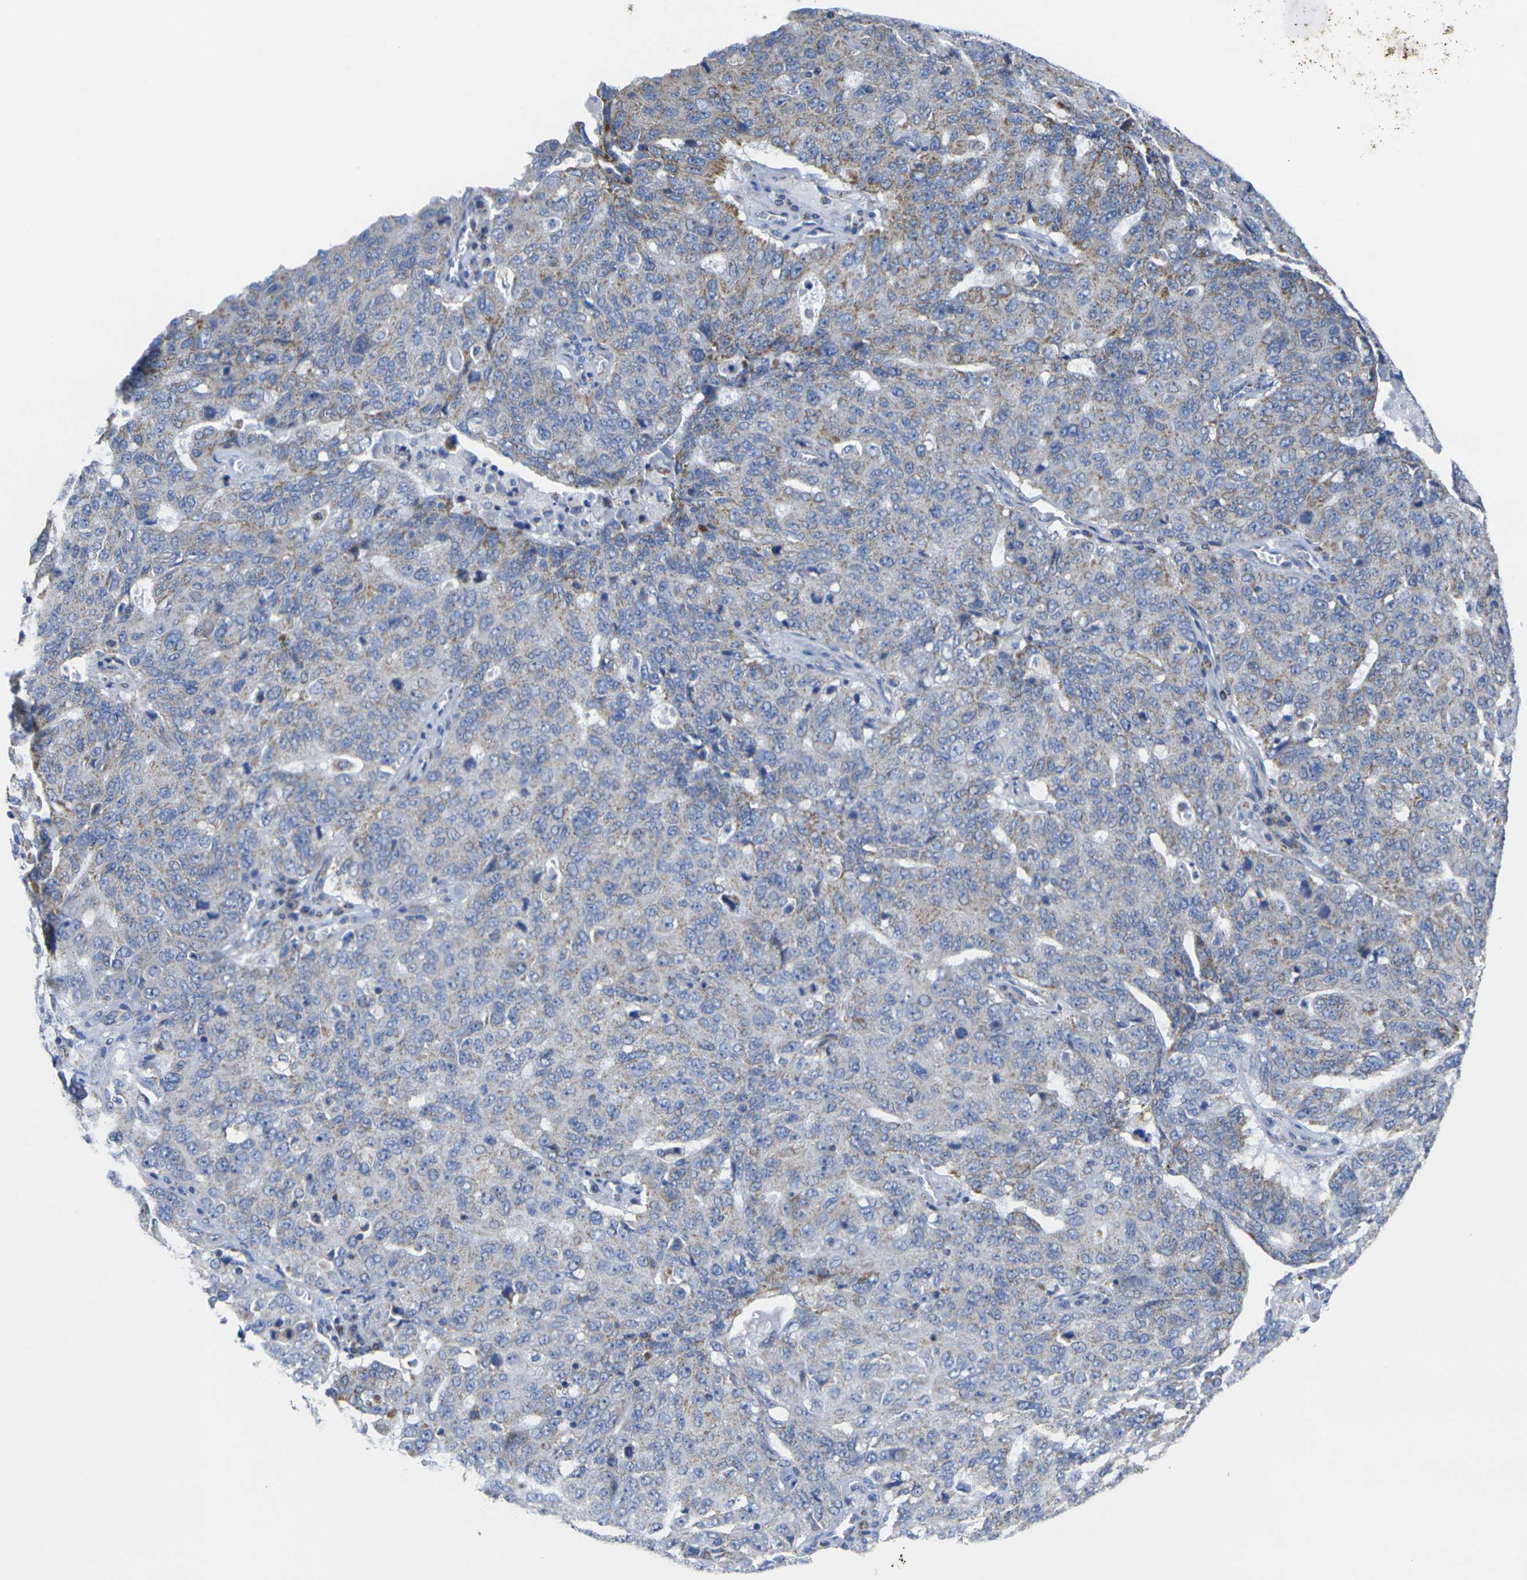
{"staining": {"intensity": "moderate", "quantity": "<25%", "location": "cytoplasmic/membranous"}, "tissue": "ovarian cancer", "cell_type": "Tumor cells", "image_type": "cancer", "snomed": [{"axis": "morphology", "description": "Carcinoma, endometroid"}, {"axis": "topography", "description": "Ovary"}], "caption": "Human ovarian endometroid carcinoma stained for a protein (brown) exhibits moderate cytoplasmic/membranous positive staining in about <25% of tumor cells.", "gene": "TMEM204", "patient": {"sex": "female", "age": 62}}